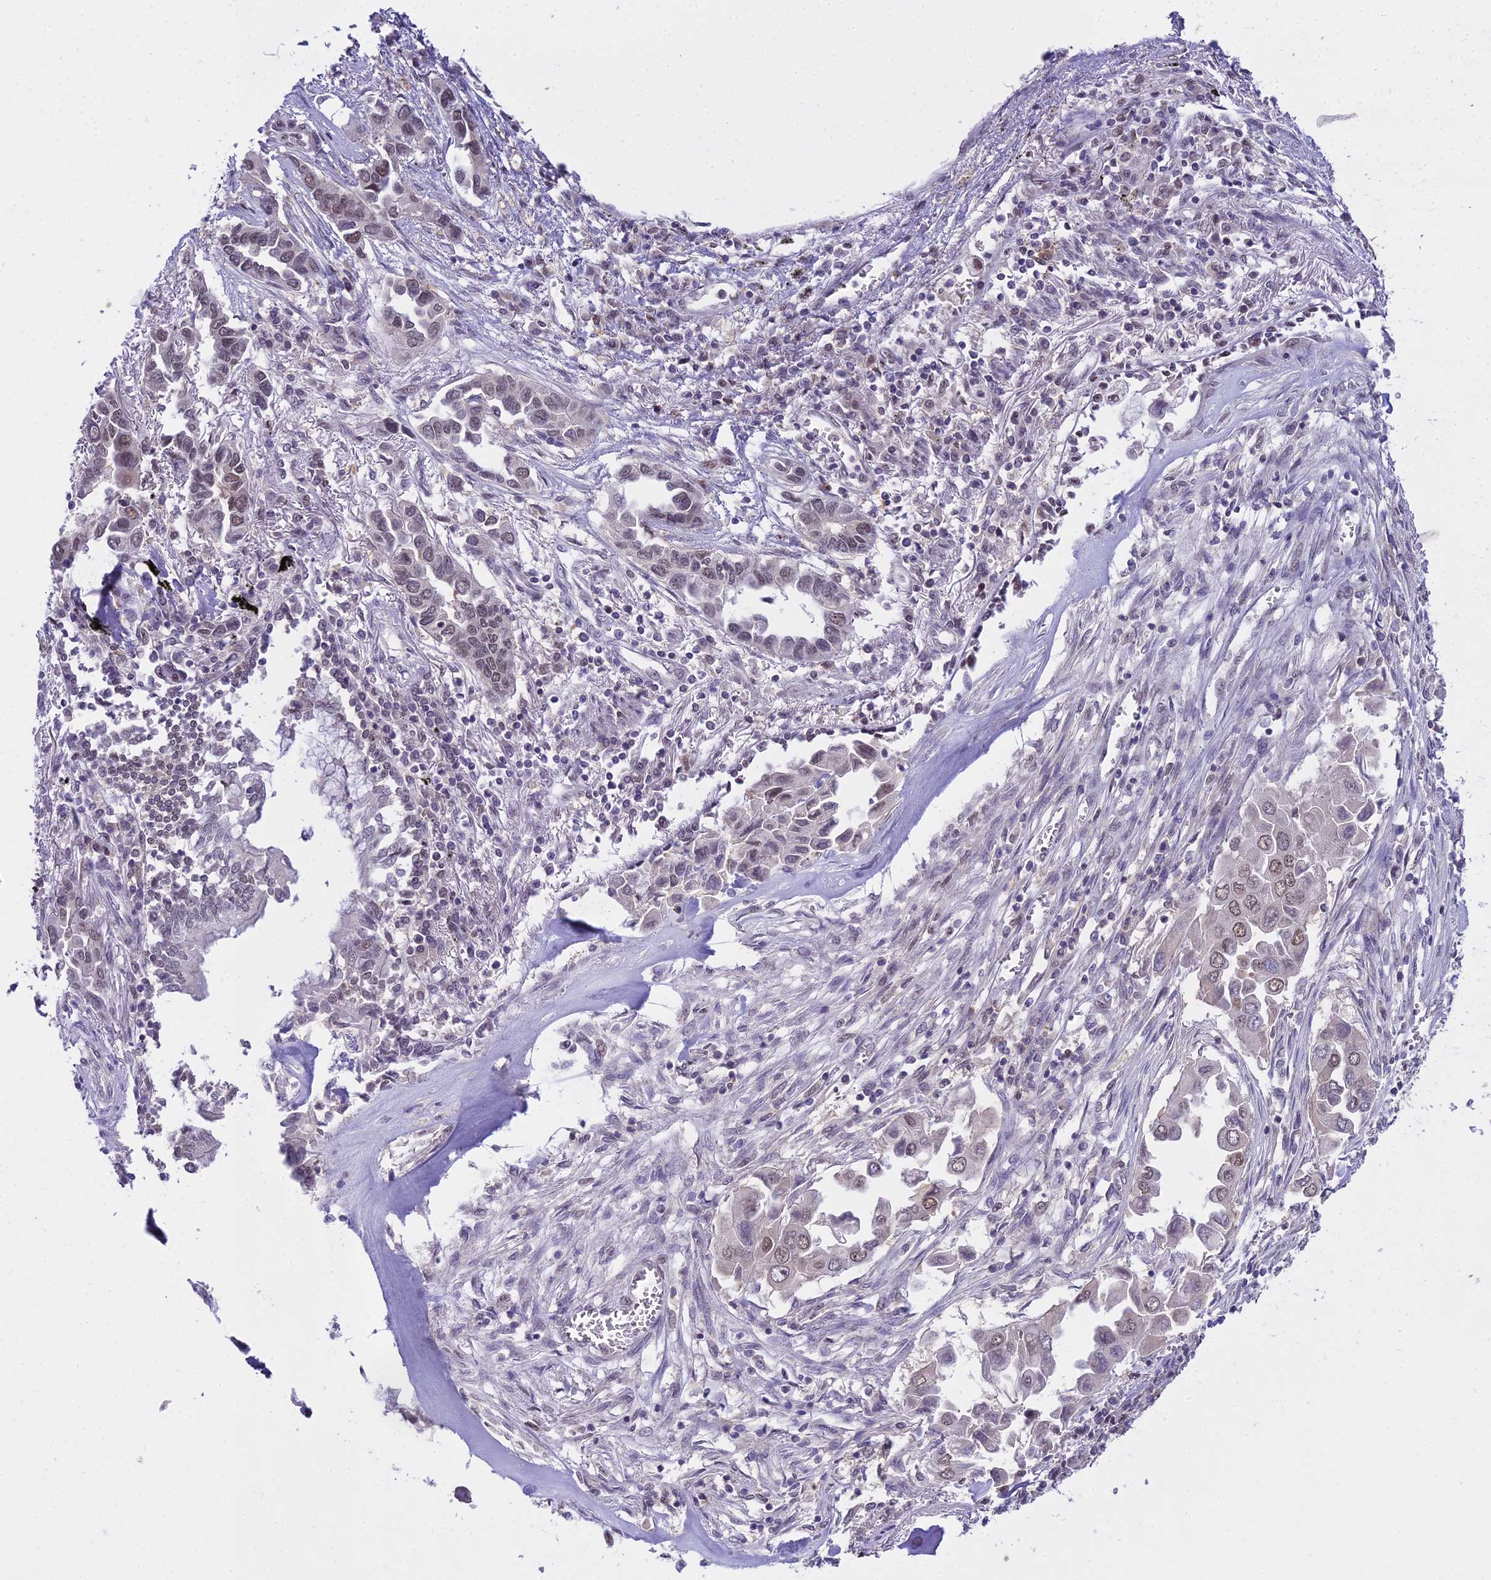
{"staining": {"intensity": "weak", "quantity": "25%-75%", "location": "nuclear"}, "tissue": "lung cancer", "cell_type": "Tumor cells", "image_type": "cancer", "snomed": [{"axis": "morphology", "description": "Adenocarcinoma, NOS"}, {"axis": "topography", "description": "Lung"}], "caption": "Brown immunohistochemical staining in human lung cancer (adenocarcinoma) reveals weak nuclear staining in about 25%-75% of tumor cells.", "gene": "MAT2A", "patient": {"sex": "female", "age": 76}}